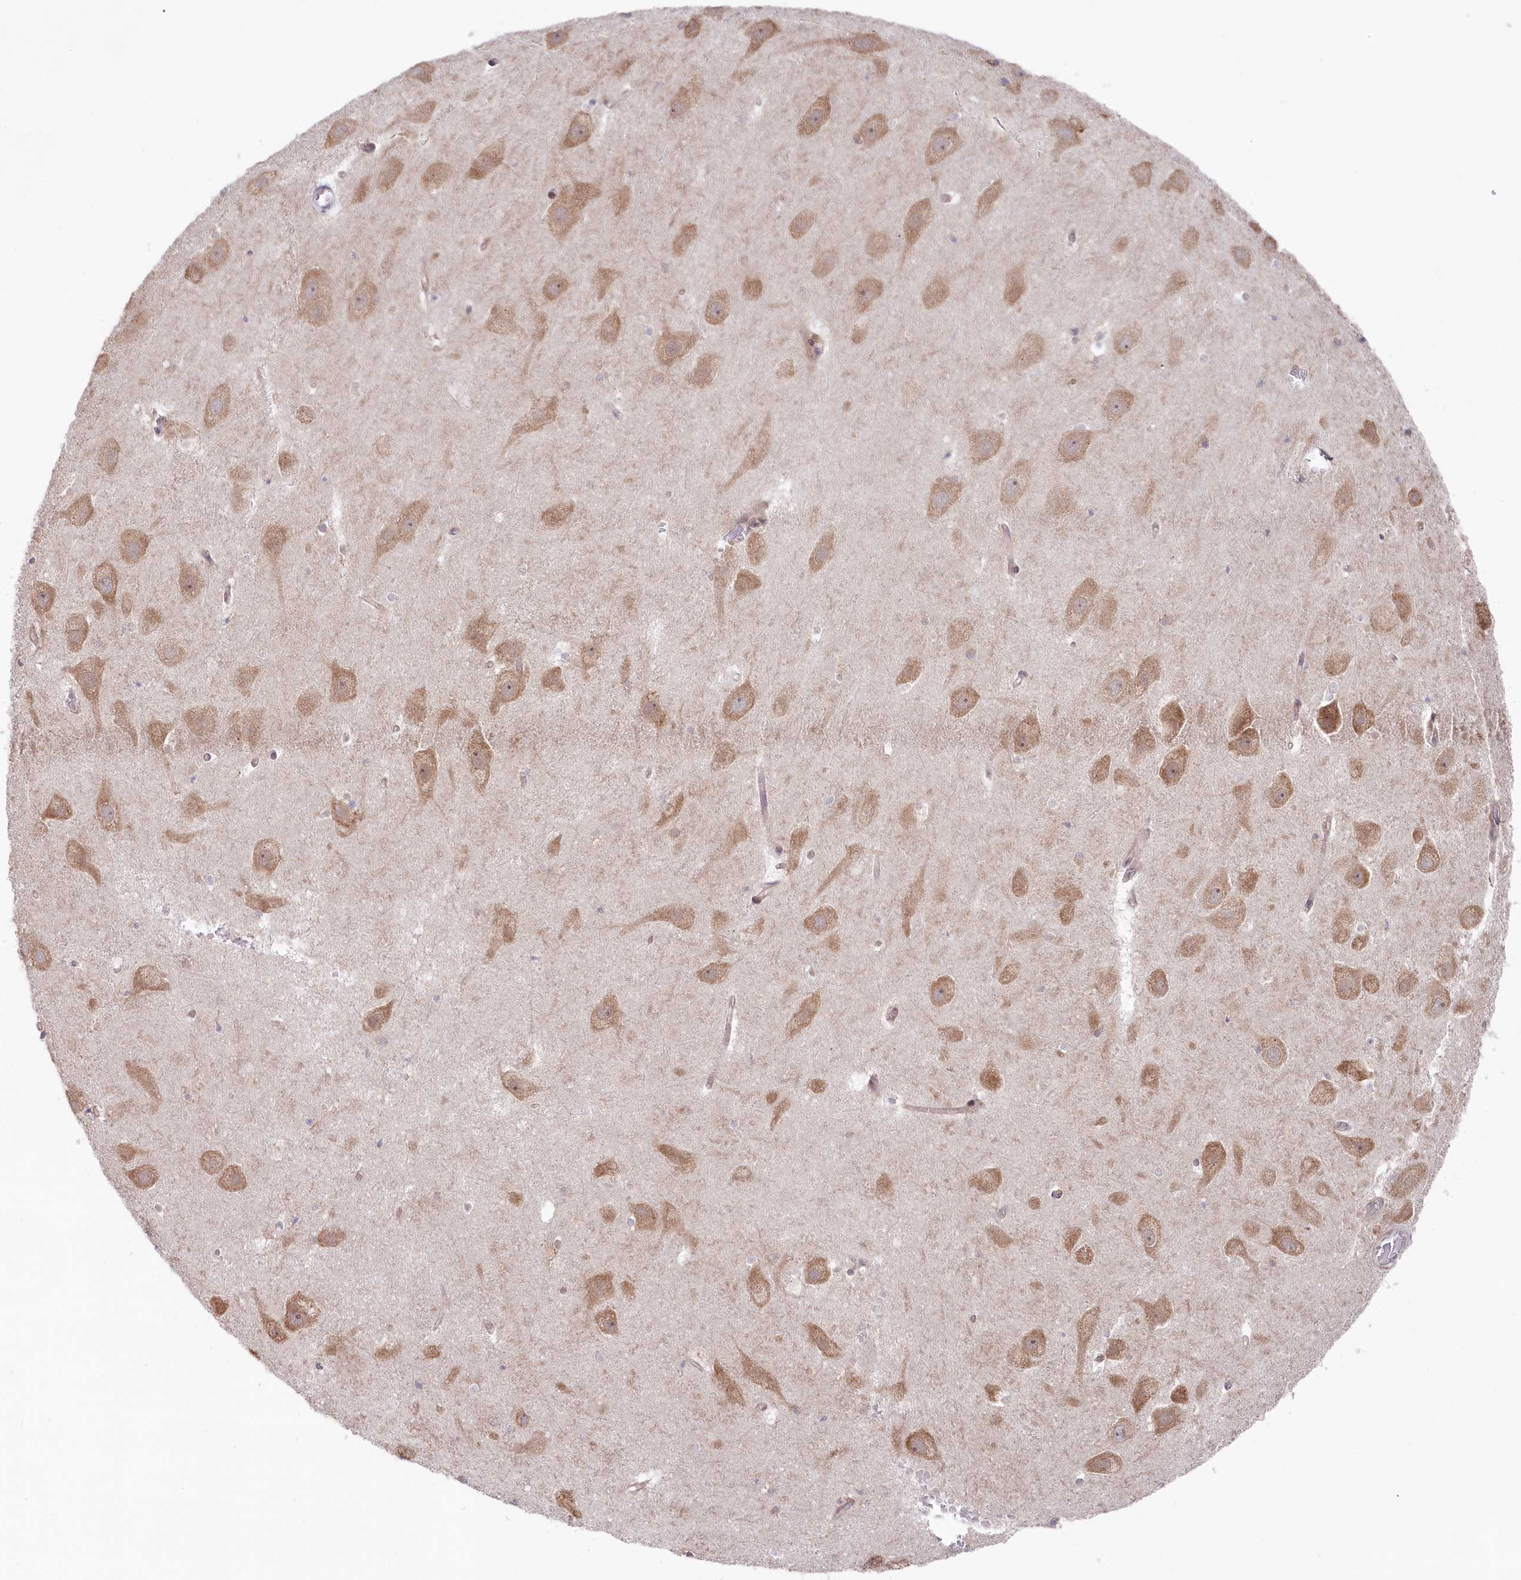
{"staining": {"intensity": "negative", "quantity": "none", "location": "none"}, "tissue": "hippocampus", "cell_type": "Glial cells", "image_type": "normal", "snomed": [{"axis": "morphology", "description": "Normal tissue, NOS"}, {"axis": "topography", "description": "Hippocampus"}], "caption": "The photomicrograph reveals no significant staining in glial cells of hippocampus.", "gene": "CGGBP1", "patient": {"sex": "female", "age": 52}}